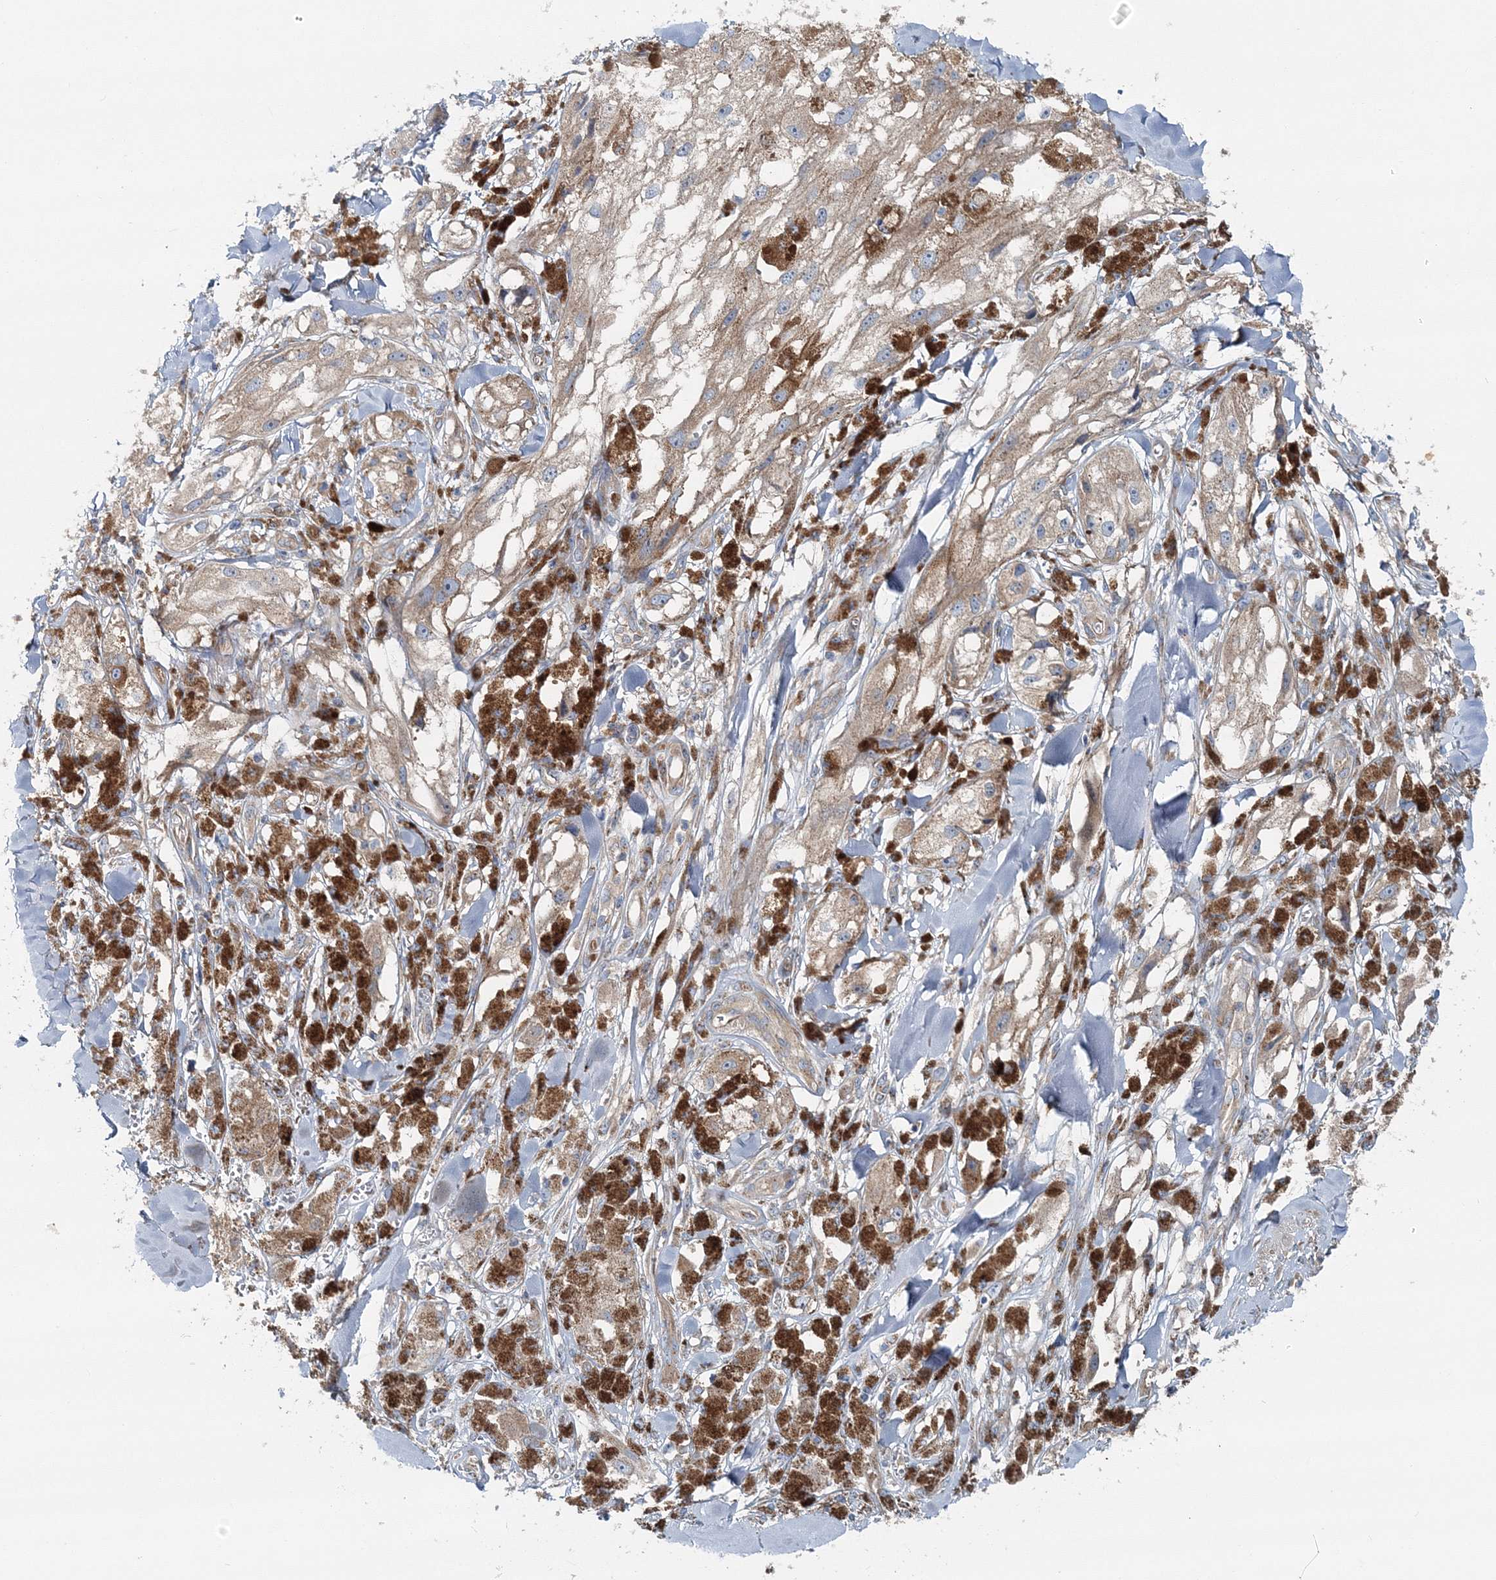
{"staining": {"intensity": "weak", "quantity": ">75%", "location": "cytoplasmic/membranous"}, "tissue": "melanoma", "cell_type": "Tumor cells", "image_type": "cancer", "snomed": [{"axis": "morphology", "description": "Malignant melanoma, NOS"}, {"axis": "topography", "description": "Skin"}], "caption": "Tumor cells demonstrate weak cytoplasmic/membranous expression in approximately >75% of cells in malignant melanoma. (Stains: DAB in brown, nuclei in blue, Microscopy: brightfield microscopy at high magnification).", "gene": "MPHOSPH9", "patient": {"sex": "male", "age": 88}}